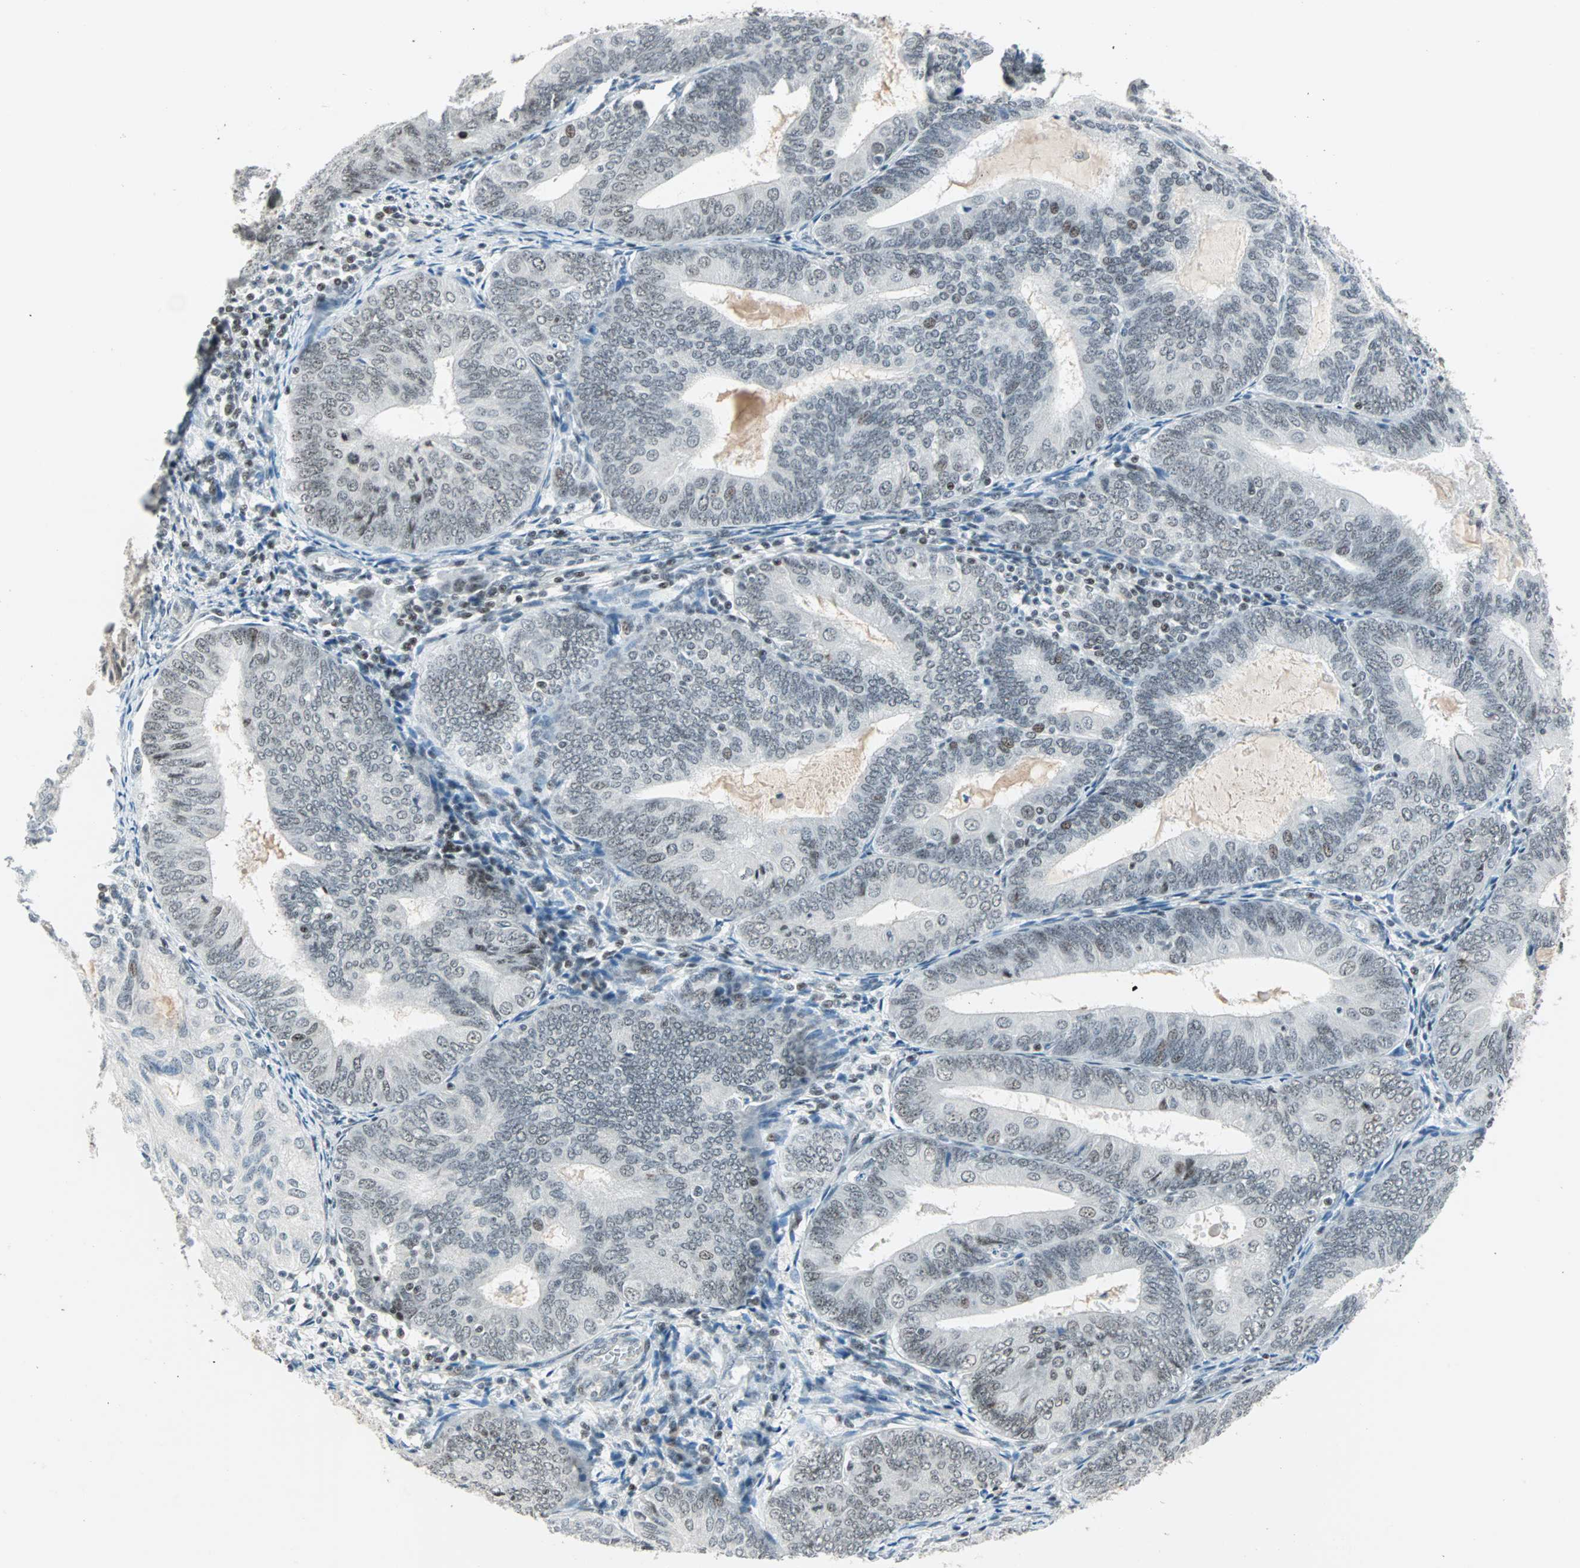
{"staining": {"intensity": "weak", "quantity": "25%-75%", "location": "nuclear"}, "tissue": "endometrial cancer", "cell_type": "Tumor cells", "image_type": "cancer", "snomed": [{"axis": "morphology", "description": "Adenocarcinoma, NOS"}, {"axis": "topography", "description": "Endometrium"}], "caption": "The histopathology image demonstrates a brown stain indicating the presence of a protein in the nuclear of tumor cells in endometrial cancer (adenocarcinoma).", "gene": "SIN3A", "patient": {"sex": "female", "age": 81}}